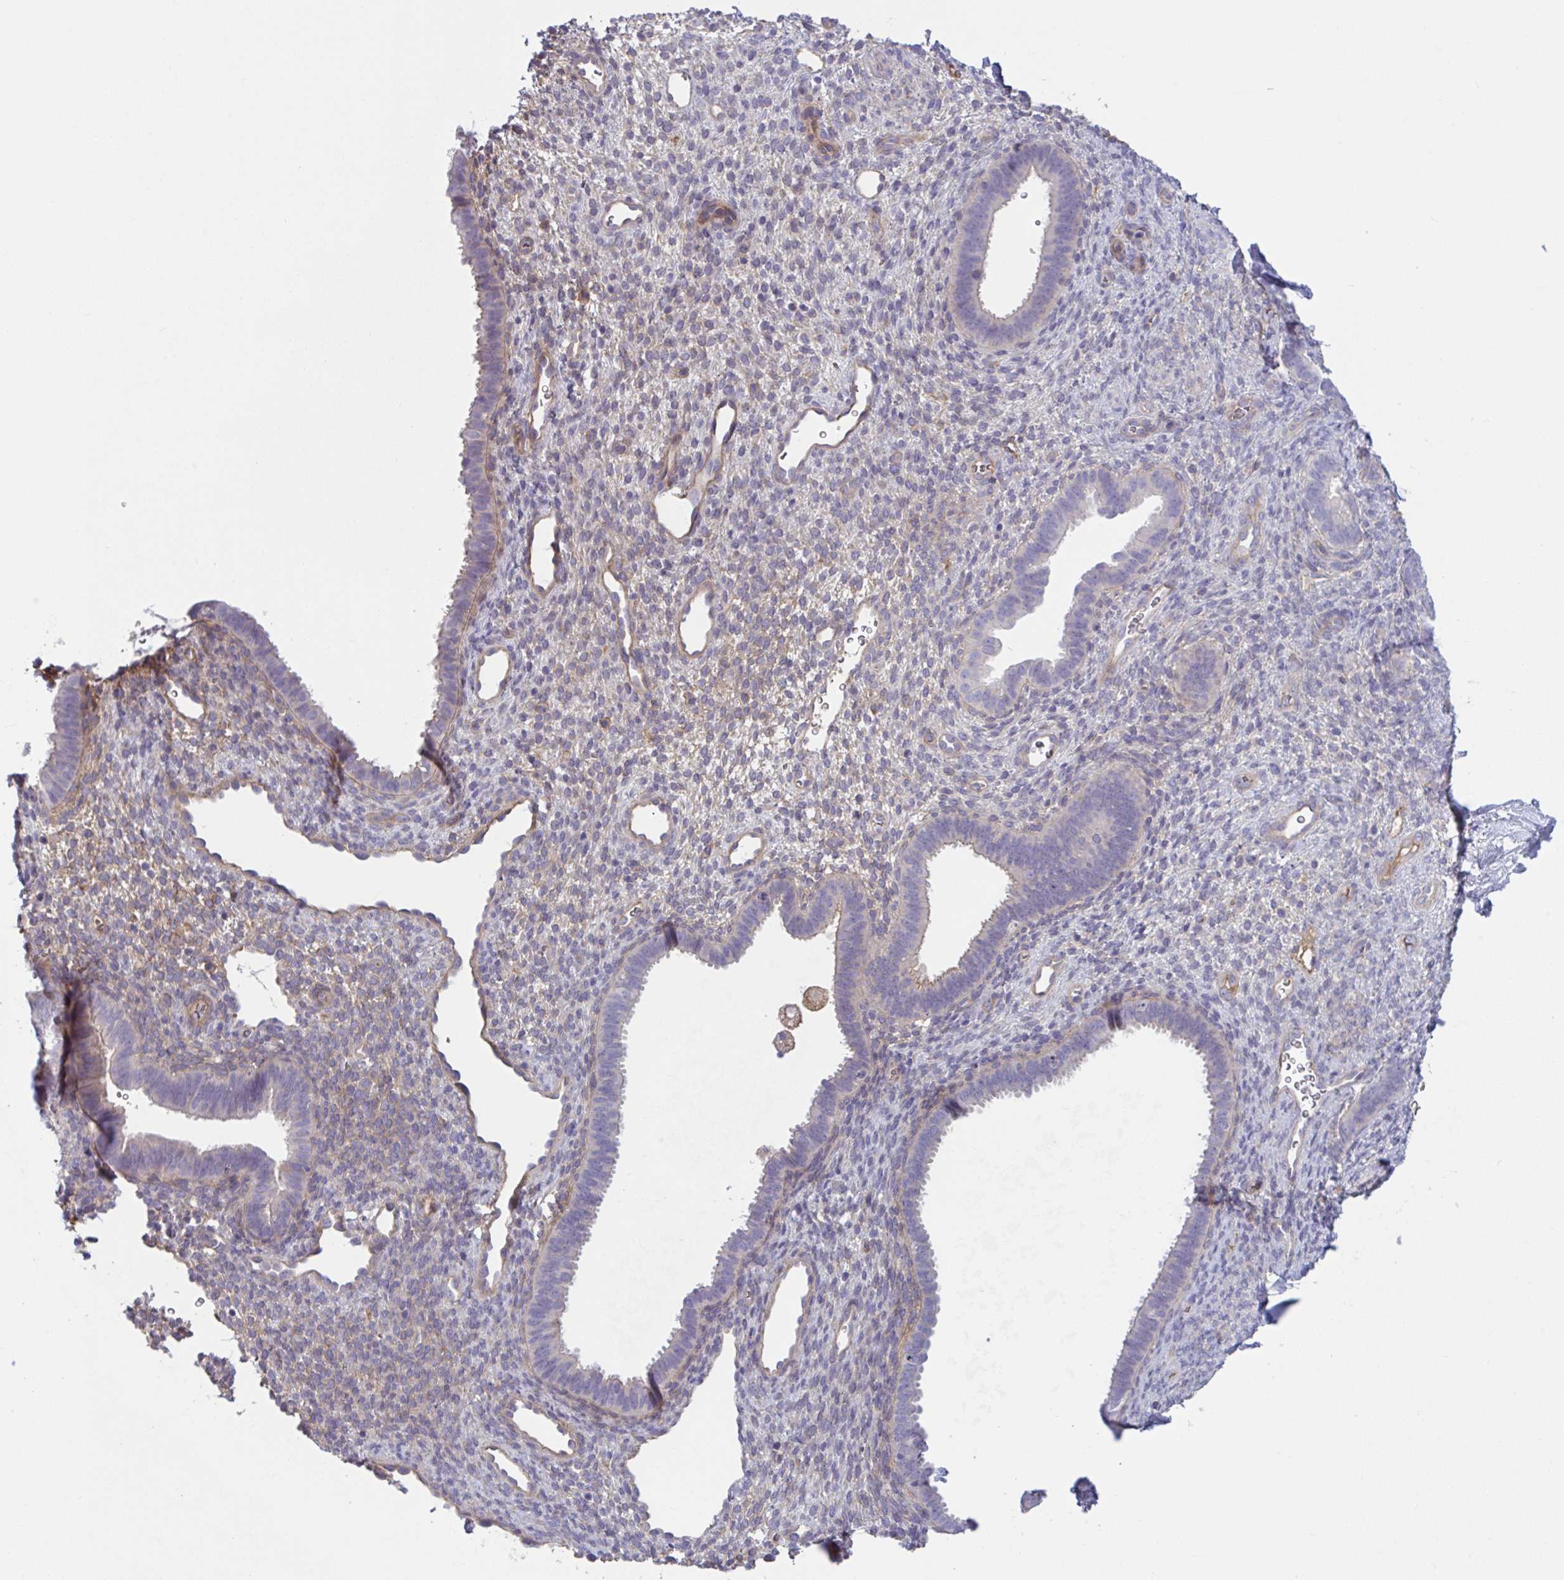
{"staining": {"intensity": "moderate", "quantity": "<25%", "location": "cytoplasmic/membranous"}, "tissue": "endometrium", "cell_type": "Cells in endometrial stroma", "image_type": "normal", "snomed": [{"axis": "morphology", "description": "Normal tissue, NOS"}, {"axis": "topography", "description": "Endometrium"}], "caption": "Moderate cytoplasmic/membranous staining for a protein is identified in approximately <25% of cells in endometrial stroma of normal endometrium using IHC.", "gene": "TTC7B", "patient": {"sex": "female", "age": 34}}